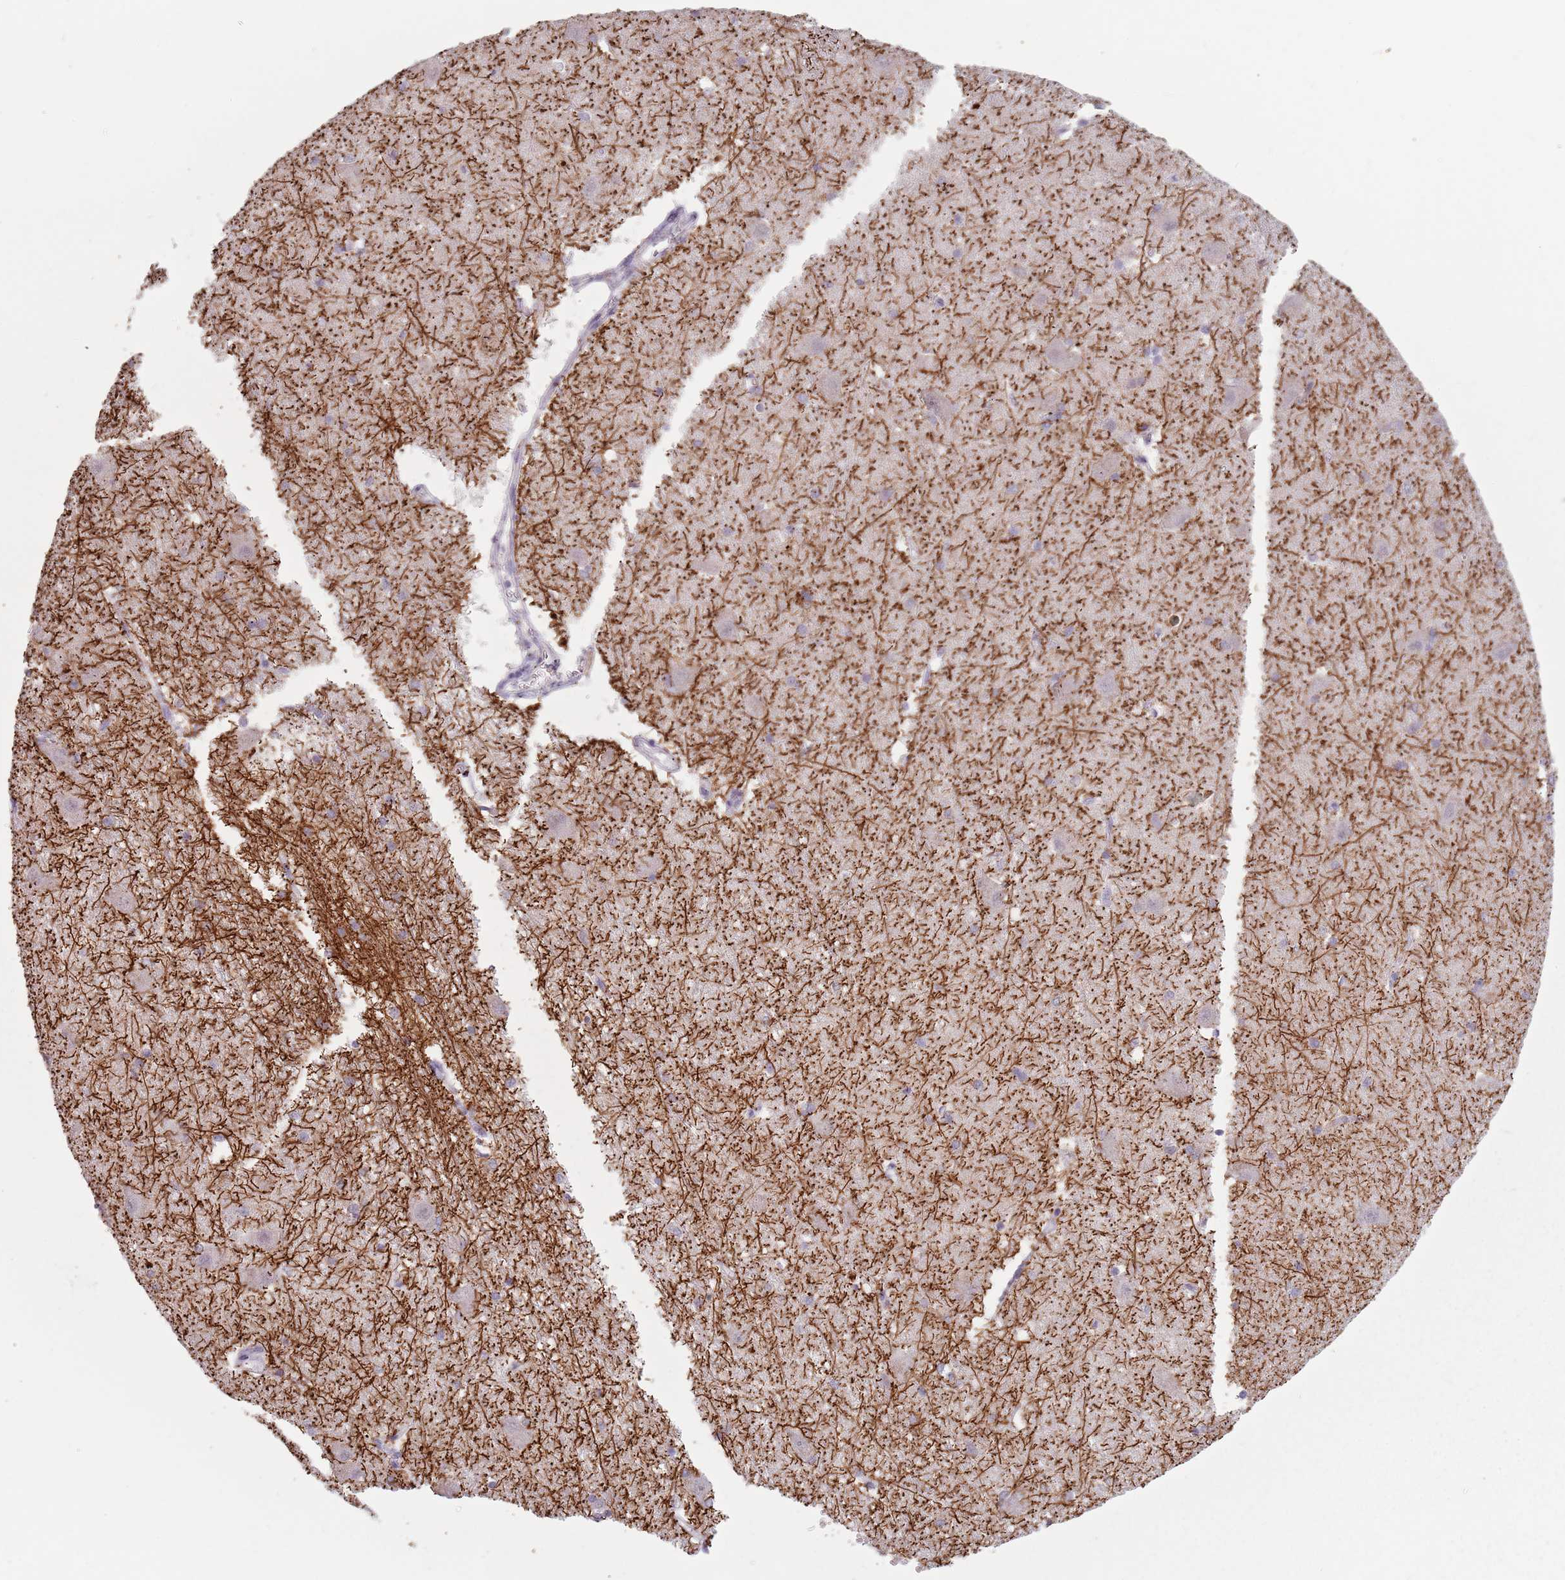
{"staining": {"intensity": "strong", "quantity": "<25%", "location": "cytoplasmic/membranous"}, "tissue": "caudate", "cell_type": "Glial cells", "image_type": "normal", "snomed": [{"axis": "morphology", "description": "Normal tissue, NOS"}, {"axis": "topography", "description": "Lateral ventricle wall"}], "caption": "The immunohistochemical stain shows strong cytoplasmic/membranous expression in glial cells of benign caudate.", "gene": "CEP19", "patient": {"sex": "male", "age": 37}}